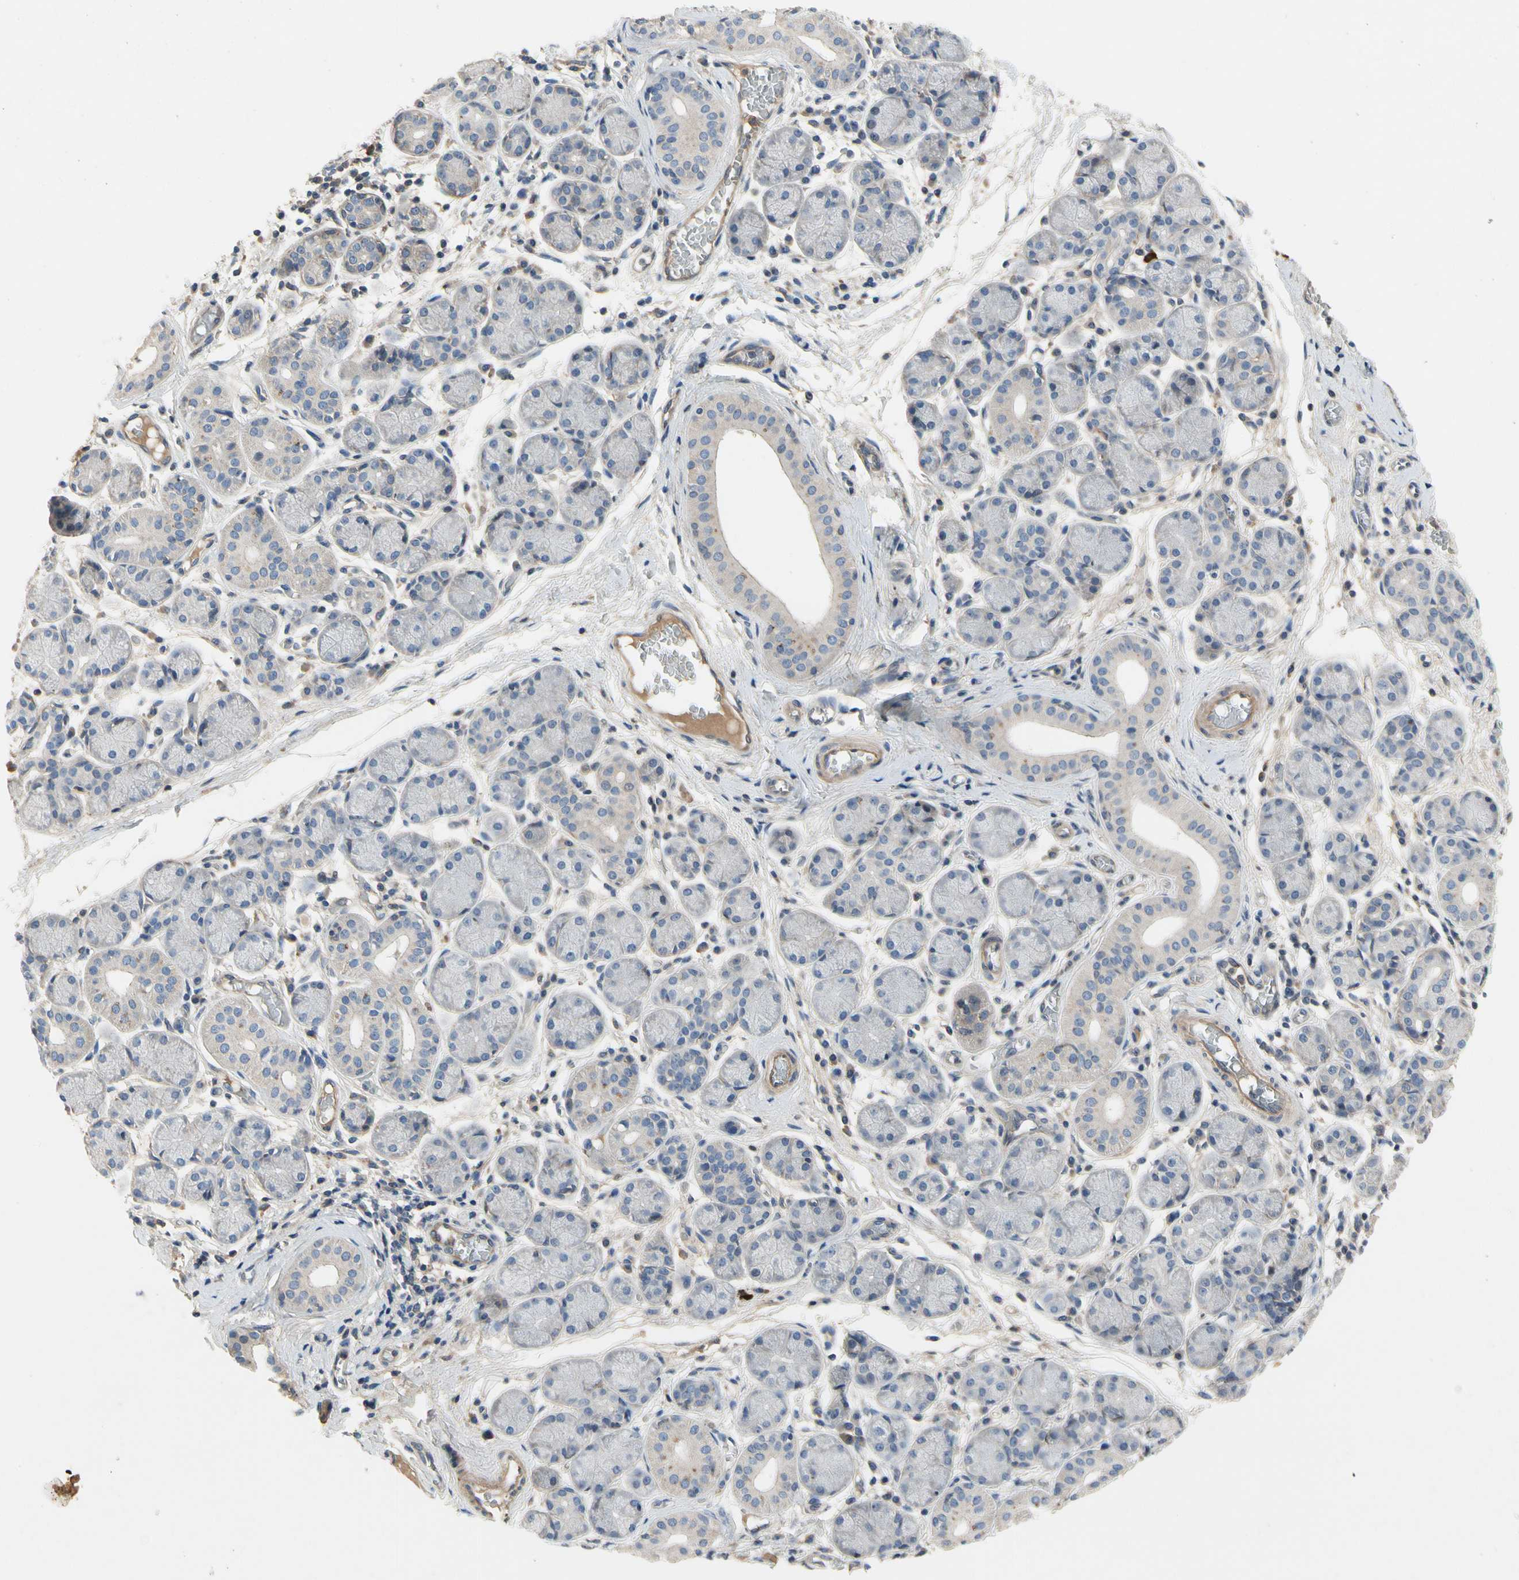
{"staining": {"intensity": "negative", "quantity": "none", "location": "none"}, "tissue": "salivary gland", "cell_type": "Glandular cells", "image_type": "normal", "snomed": [{"axis": "morphology", "description": "Normal tissue, NOS"}, {"axis": "topography", "description": "Salivary gland"}], "caption": "IHC micrograph of benign salivary gland: human salivary gland stained with DAB demonstrates no significant protein expression in glandular cells. (Immunohistochemistry, brightfield microscopy, high magnification).", "gene": "CRTAC1", "patient": {"sex": "female", "age": 24}}